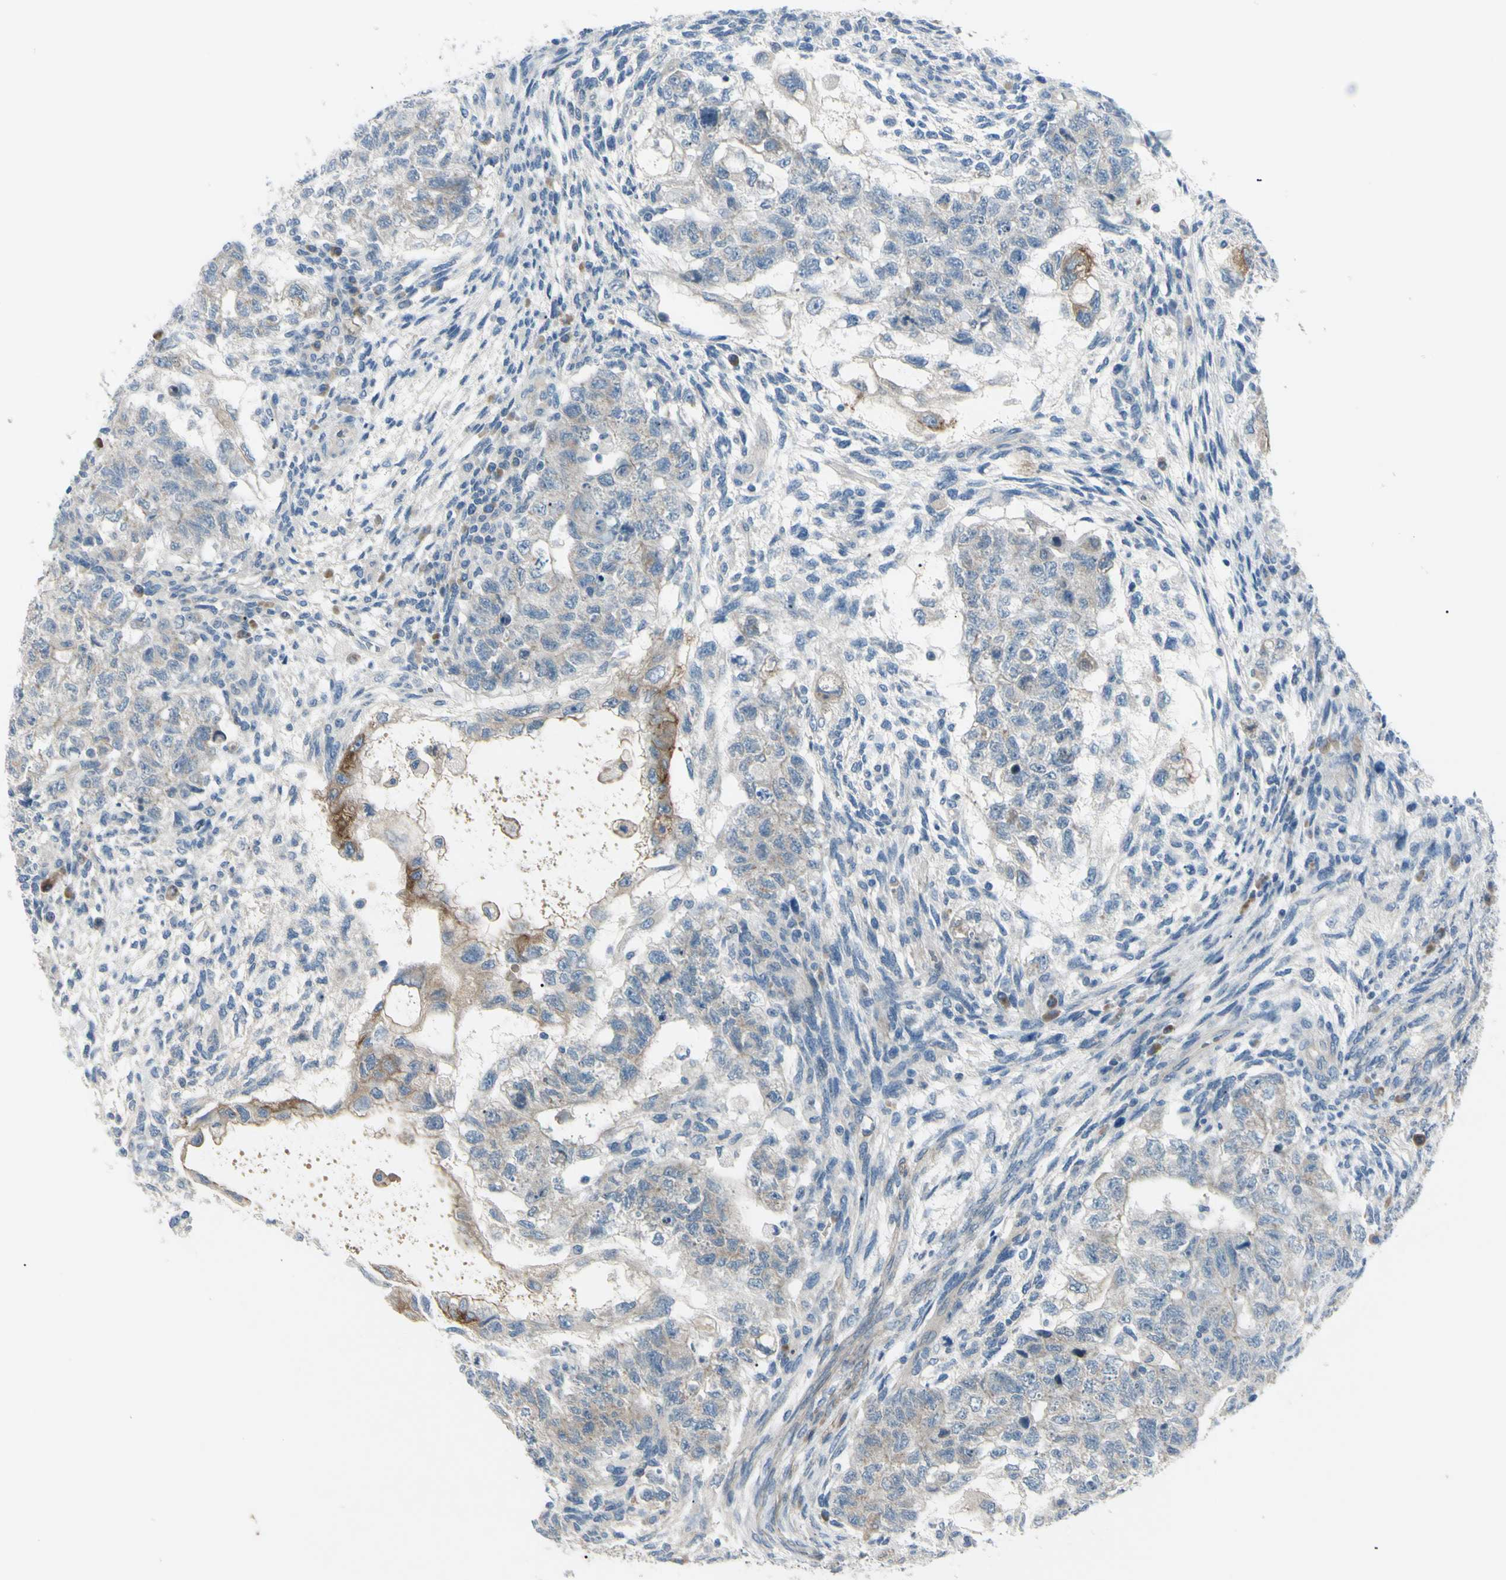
{"staining": {"intensity": "weak", "quantity": "25%-75%", "location": "cytoplasmic/membranous"}, "tissue": "testis cancer", "cell_type": "Tumor cells", "image_type": "cancer", "snomed": [{"axis": "morphology", "description": "Normal tissue, NOS"}, {"axis": "morphology", "description": "Carcinoma, Embryonal, NOS"}, {"axis": "topography", "description": "Testis"}], "caption": "Human testis cancer (embryonal carcinoma) stained with a brown dye demonstrates weak cytoplasmic/membranous positive positivity in approximately 25%-75% of tumor cells.", "gene": "LRRK1", "patient": {"sex": "male", "age": 36}}